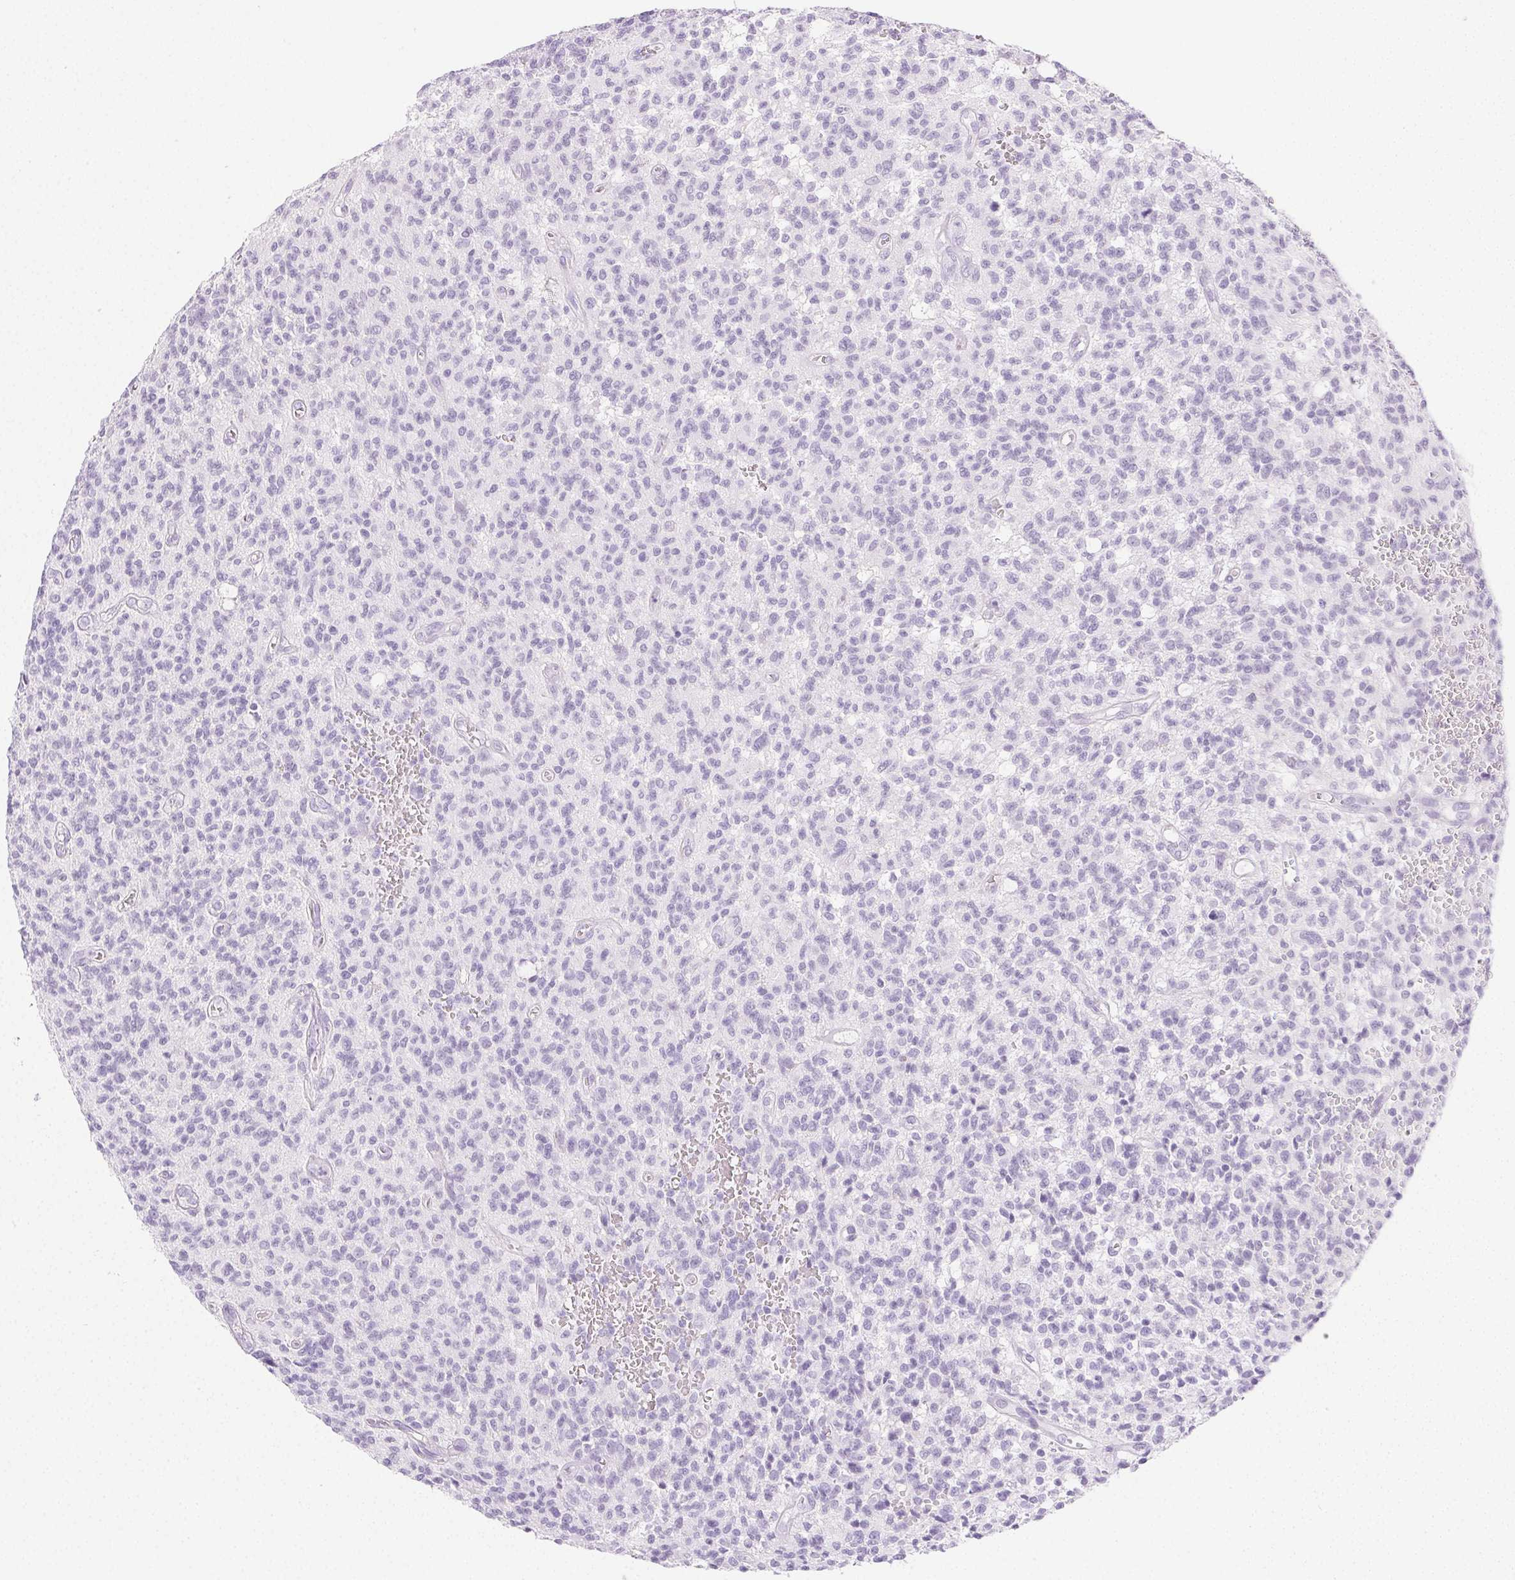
{"staining": {"intensity": "negative", "quantity": "none", "location": "none"}, "tissue": "glioma", "cell_type": "Tumor cells", "image_type": "cancer", "snomed": [{"axis": "morphology", "description": "Glioma, malignant, Low grade"}, {"axis": "topography", "description": "Brain"}], "caption": "Immunohistochemical staining of human low-grade glioma (malignant) displays no significant positivity in tumor cells.", "gene": "PI3", "patient": {"sex": "male", "age": 64}}